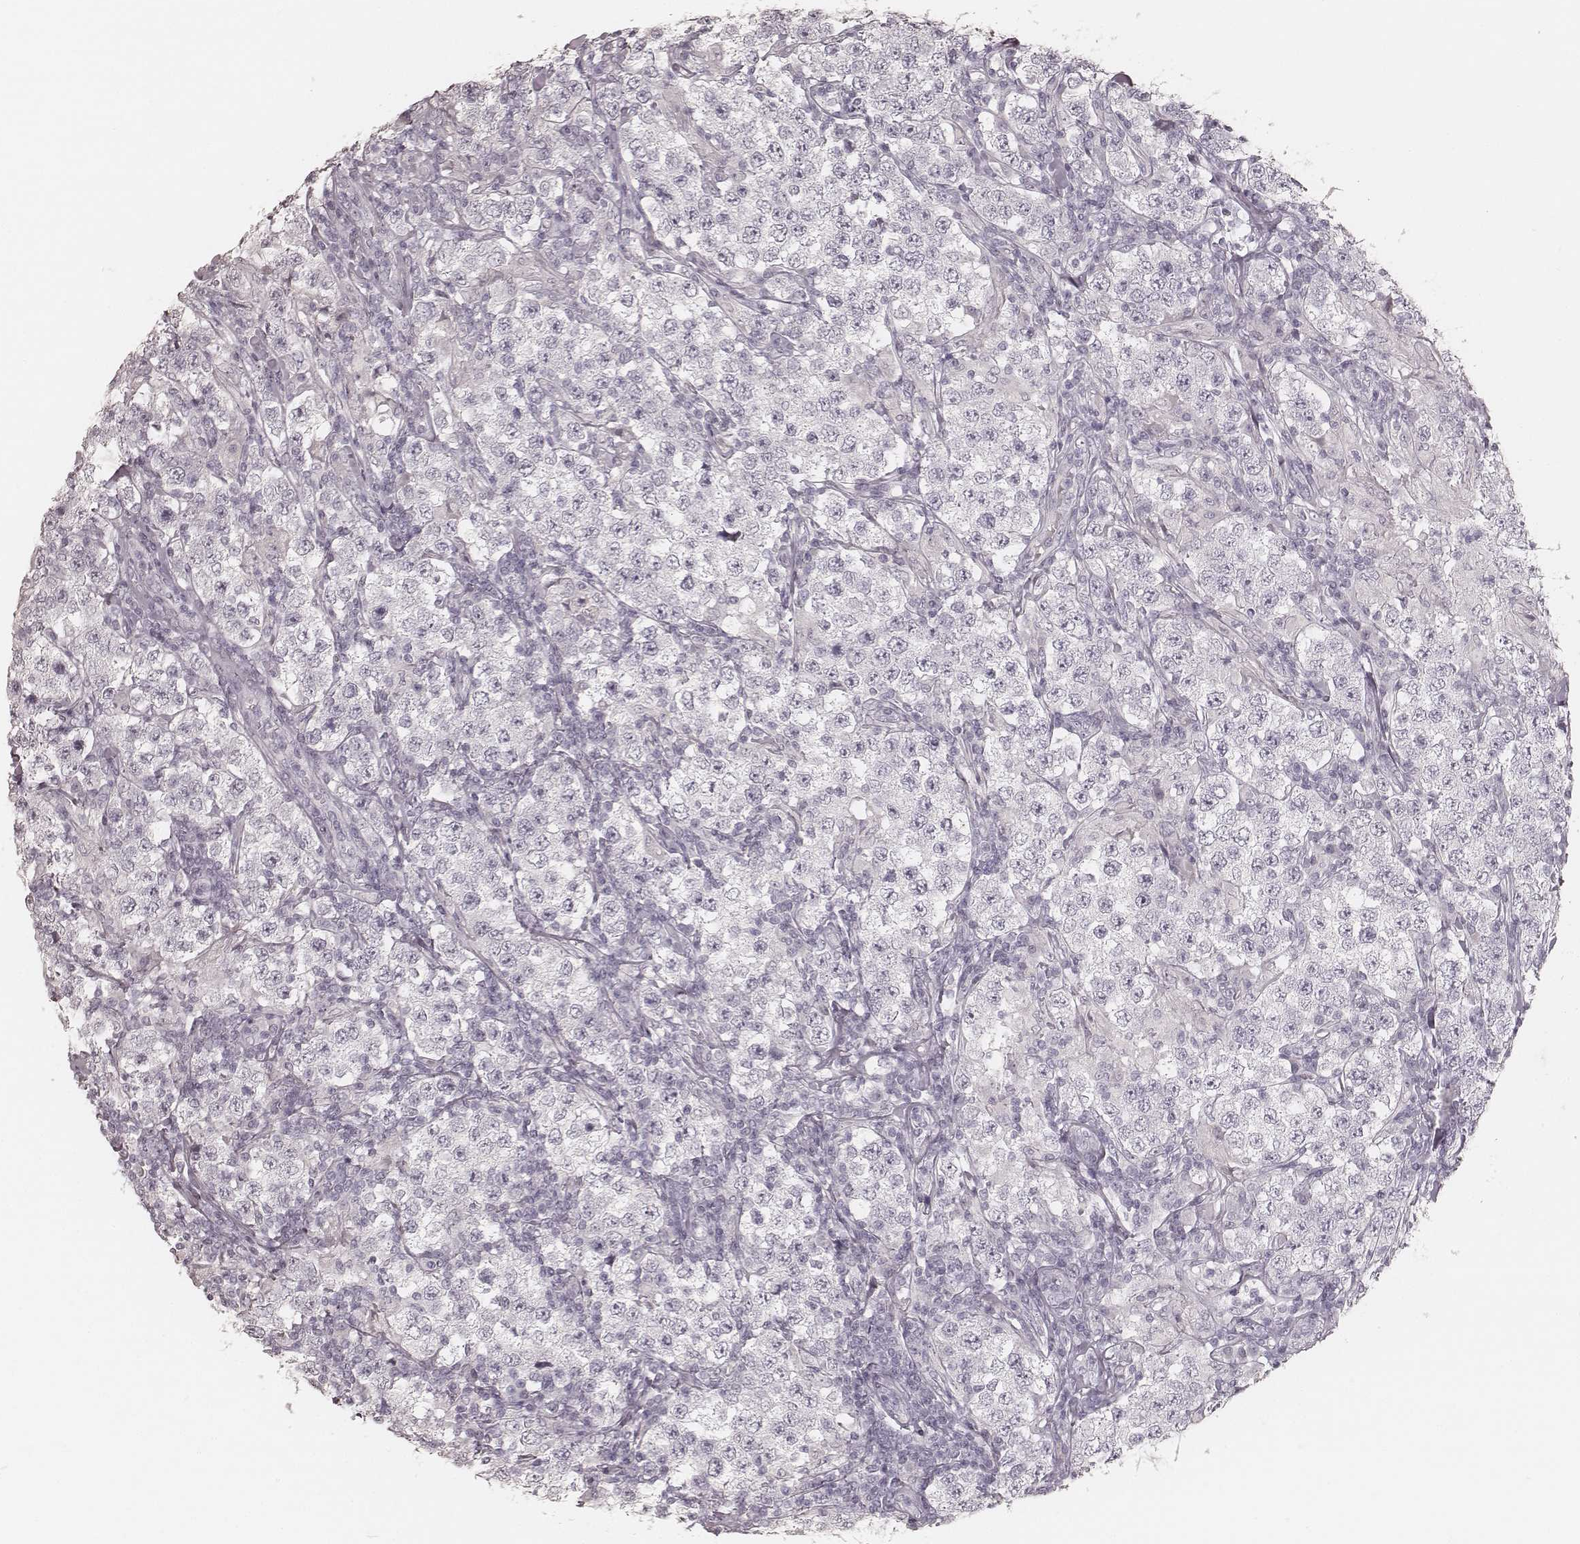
{"staining": {"intensity": "negative", "quantity": "none", "location": "none"}, "tissue": "testis cancer", "cell_type": "Tumor cells", "image_type": "cancer", "snomed": [{"axis": "morphology", "description": "Seminoma, NOS"}, {"axis": "morphology", "description": "Carcinoma, Embryonal, NOS"}, {"axis": "topography", "description": "Testis"}], "caption": "There is no significant expression in tumor cells of seminoma (testis).", "gene": "KRT26", "patient": {"sex": "male", "age": 41}}